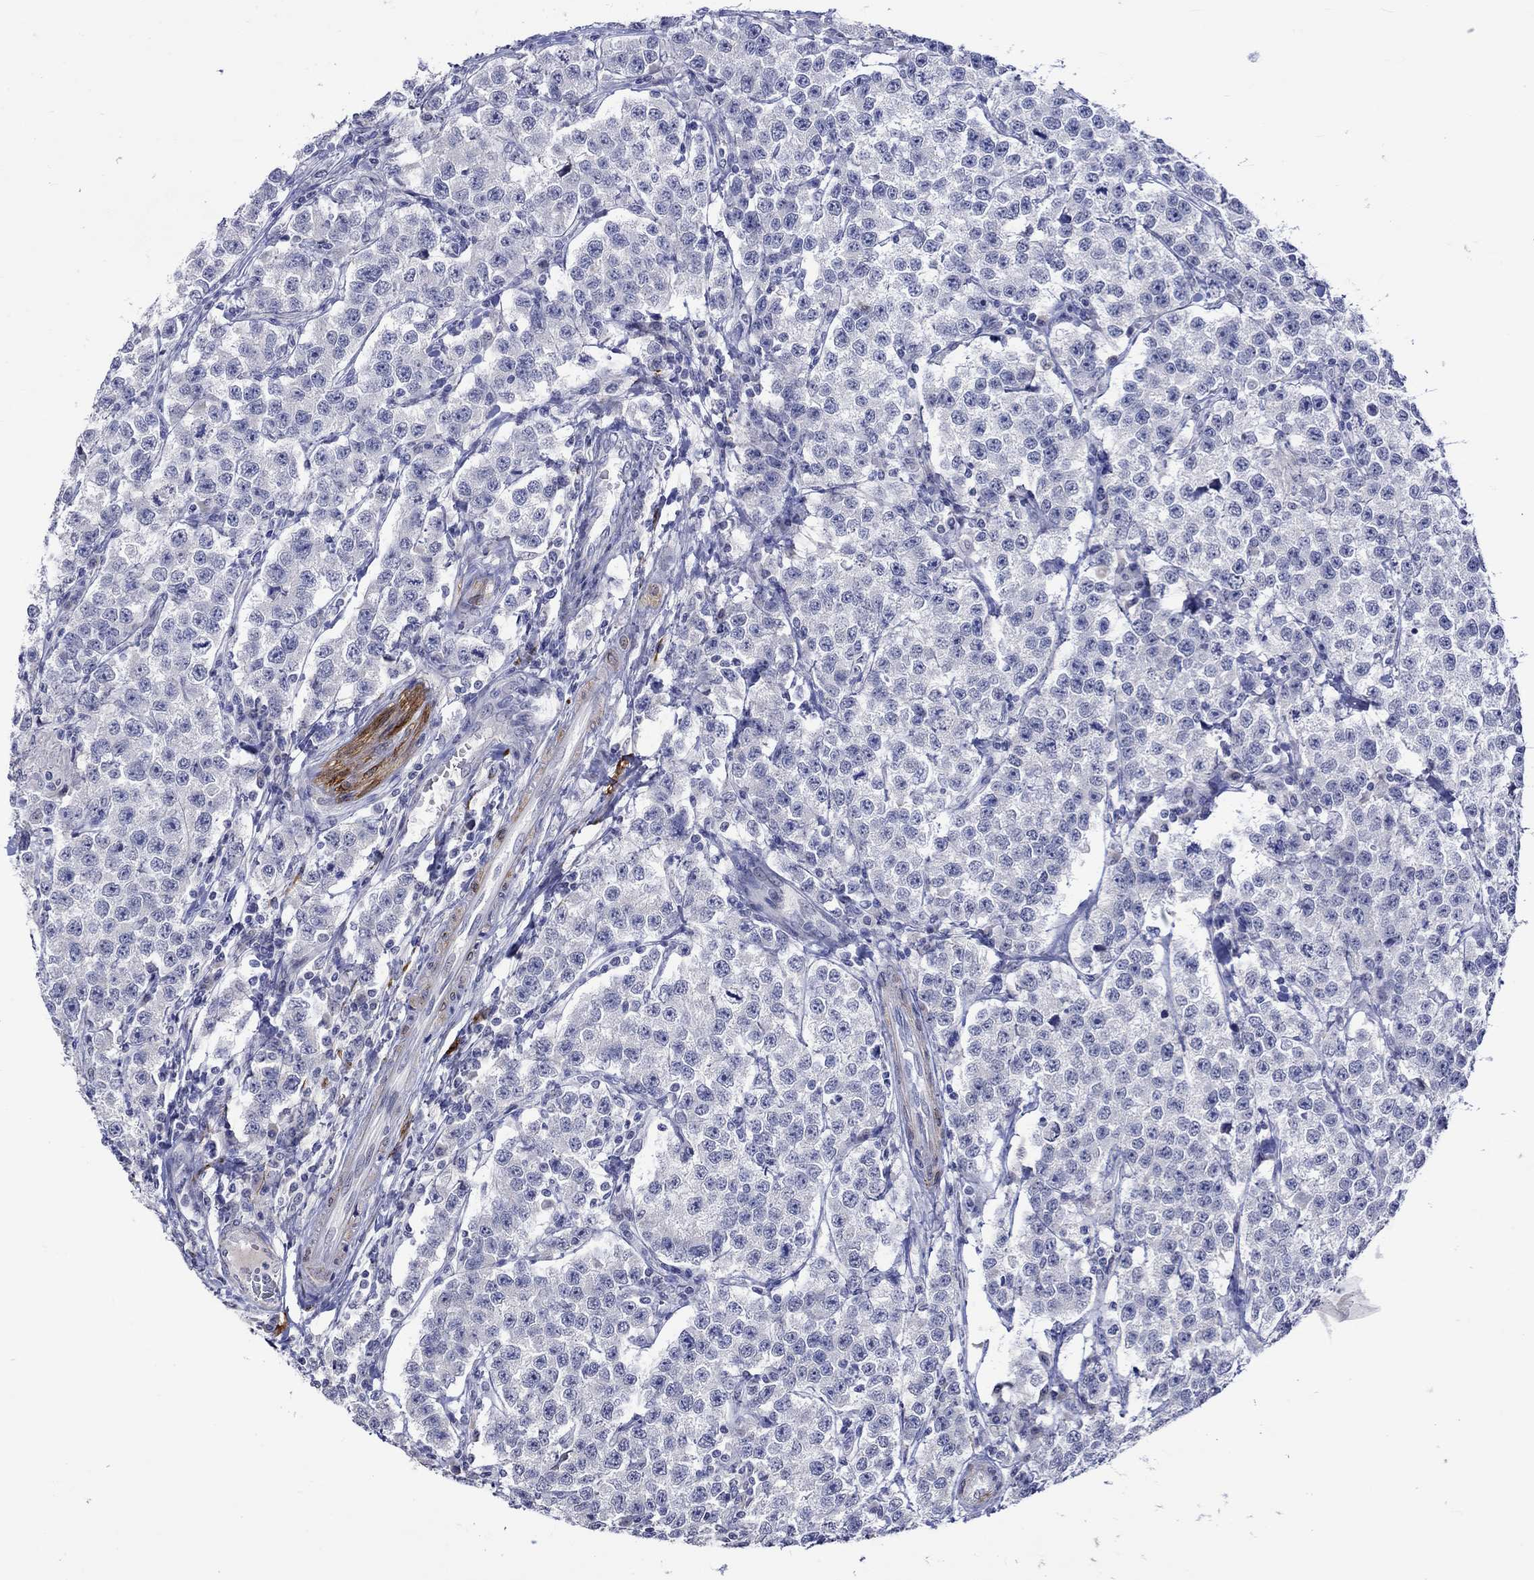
{"staining": {"intensity": "negative", "quantity": "none", "location": "none"}, "tissue": "testis cancer", "cell_type": "Tumor cells", "image_type": "cancer", "snomed": [{"axis": "morphology", "description": "Seminoma, NOS"}, {"axis": "topography", "description": "Testis"}], "caption": "There is no significant expression in tumor cells of testis cancer. The staining is performed using DAB (3,3'-diaminobenzidine) brown chromogen with nuclei counter-stained in using hematoxylin.", "gene": "CRYAB", "patient": {"sex": "male", "age": 59}}